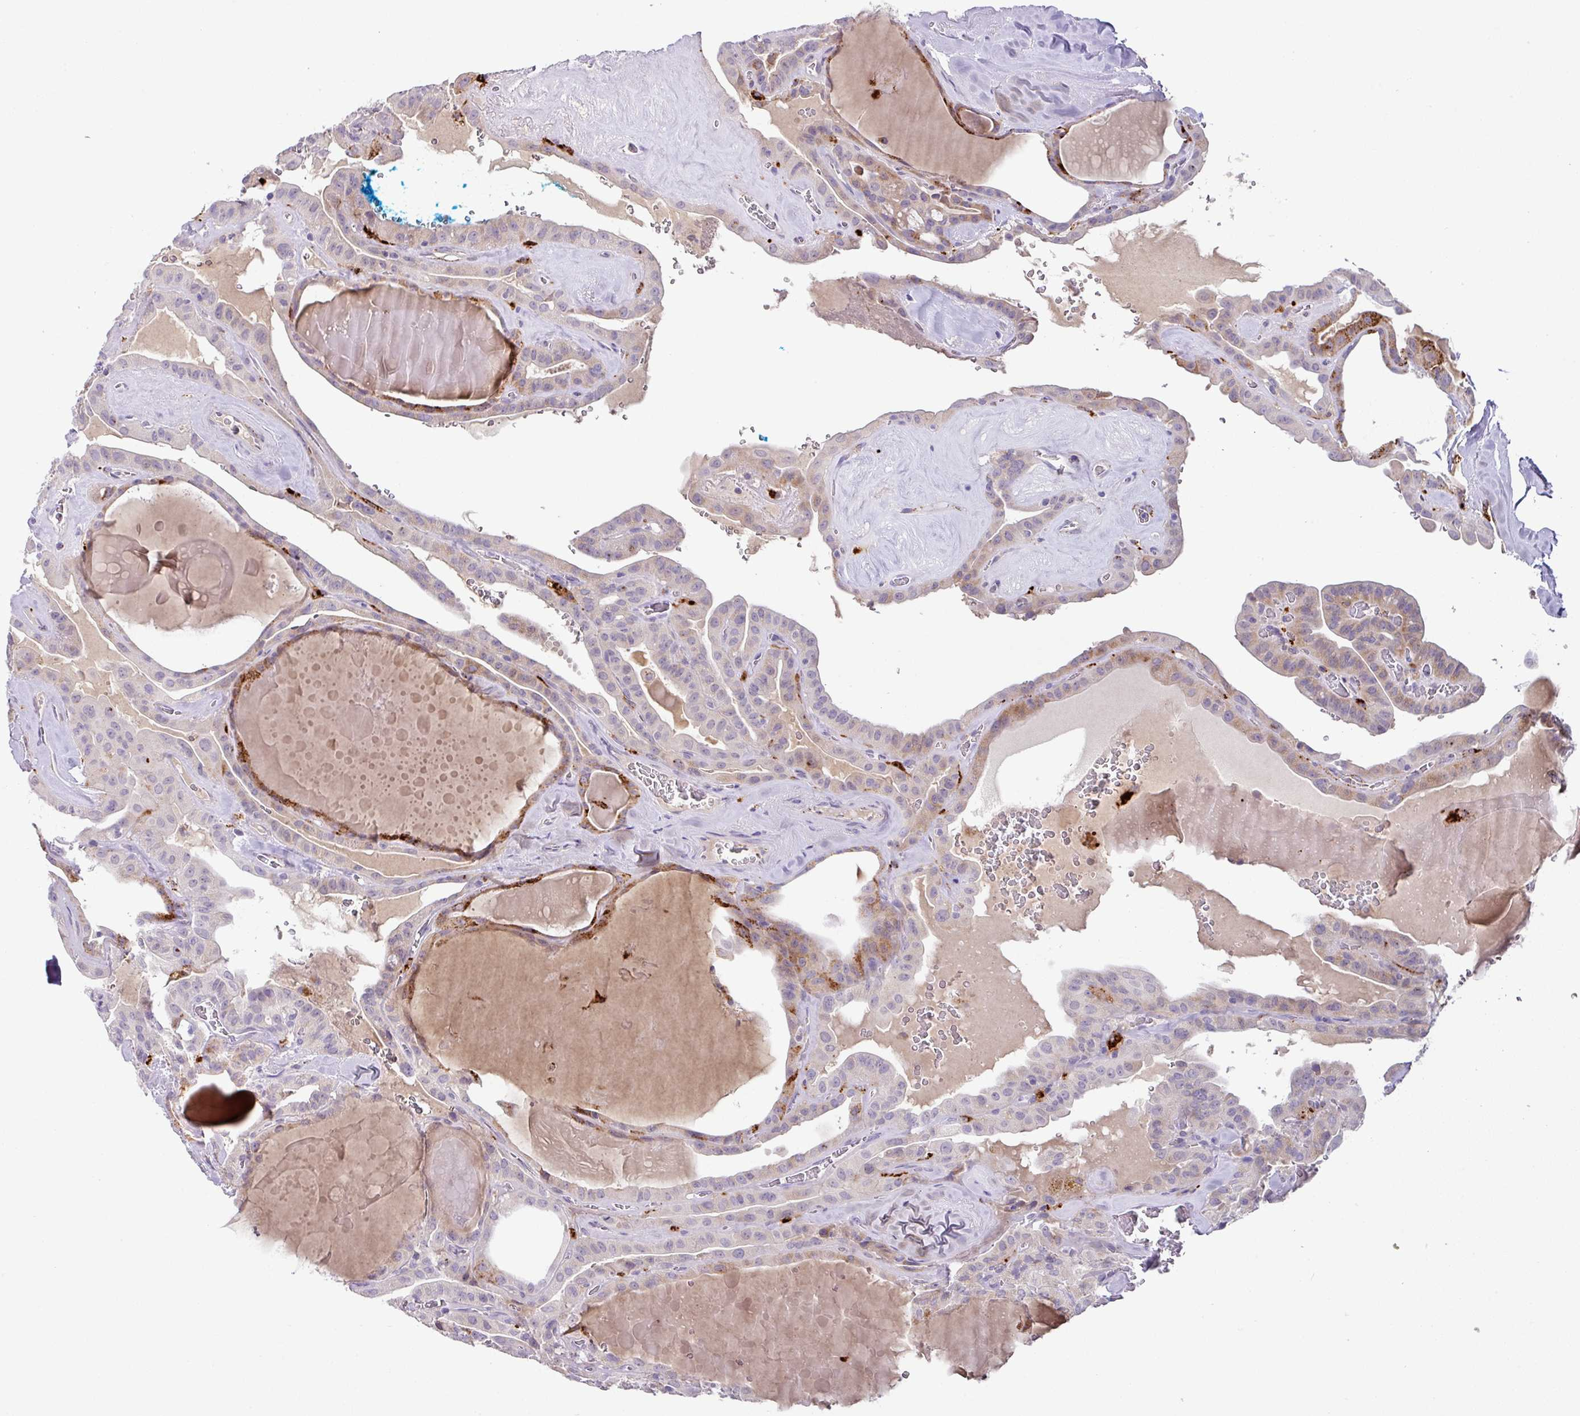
{"staining": {"intensity": "moderate", "quantity": "<25%", "location": "cytoplasmic/membranous"}, "tissue": "thyroid cancer", "cell_type": "Tumor cells", "image_type": "cancer", "snomed": [{"axis": "morphology", "description": "Papillary adenocarcinoma, NOS"}, {"axis": "topography", "description": "Thyroid gland"}], "caption": "A low amount of moderate cytoplasmic/membranous expression is seen in about <25% of tumor cells in thyroid cancer (papillary adenocarcinoma) tissue. (brown staining indicates protein expression, while blue staining denotes nuclei).", "gene": "PLEKHH3", "patient": {"sex": "male", "age": 52}}